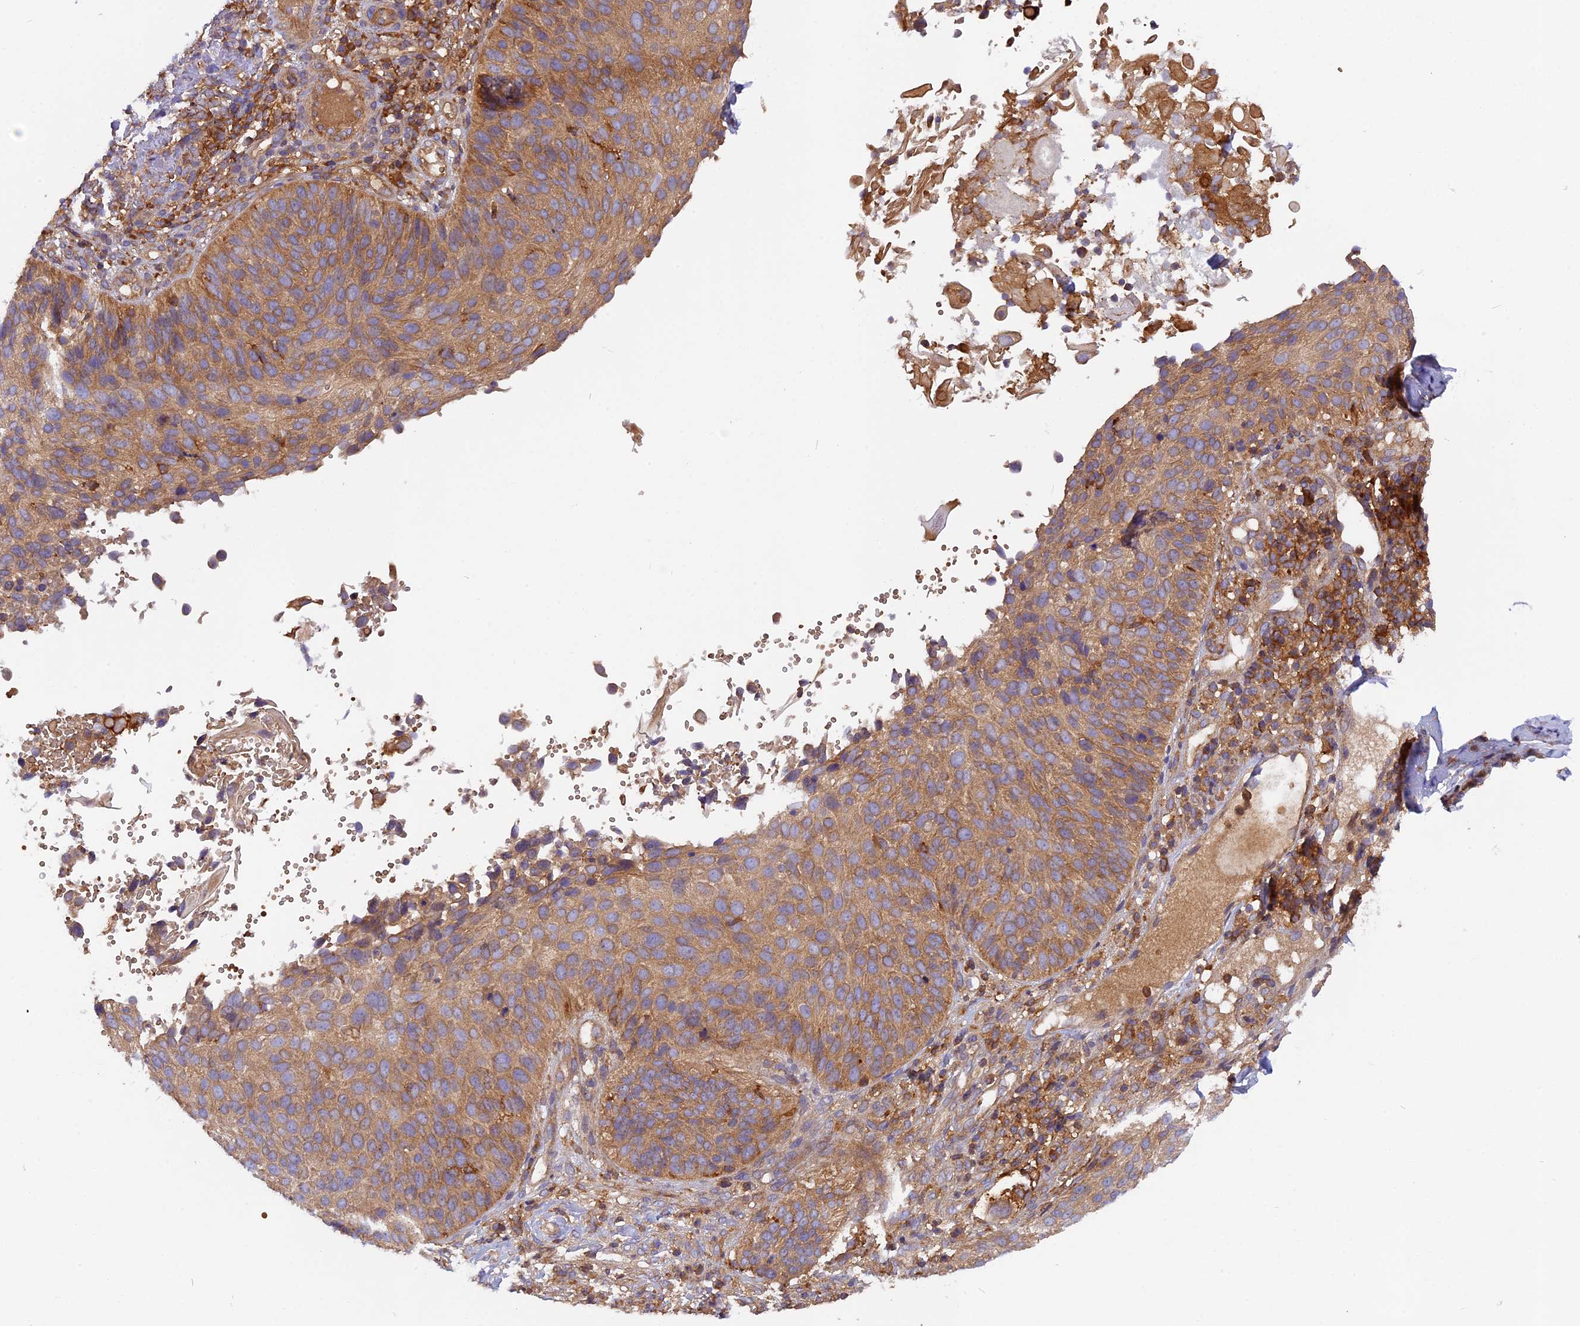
{"staining": {"intensity": "moderate", "quantity": ">75%", "location": "cytoplasmic/membranous"}, "tissue": "cervical cancer", "cell_type": "Tumor cells", "image_type": "cancer", "snomed": [{"axis": "morphology", "description": "Squamous cell carcinoma, NOS"}, {"axis": "topography", "description": "Cervix"}], "caption": "A brown stain shows moderate cytoplasmic/membranous positivity of a protein in human cervical cancer (squamous cell carcinoma) tumor cells.", "gene": "MYO9B", "patient": {"sex": "female", "age": 74}}